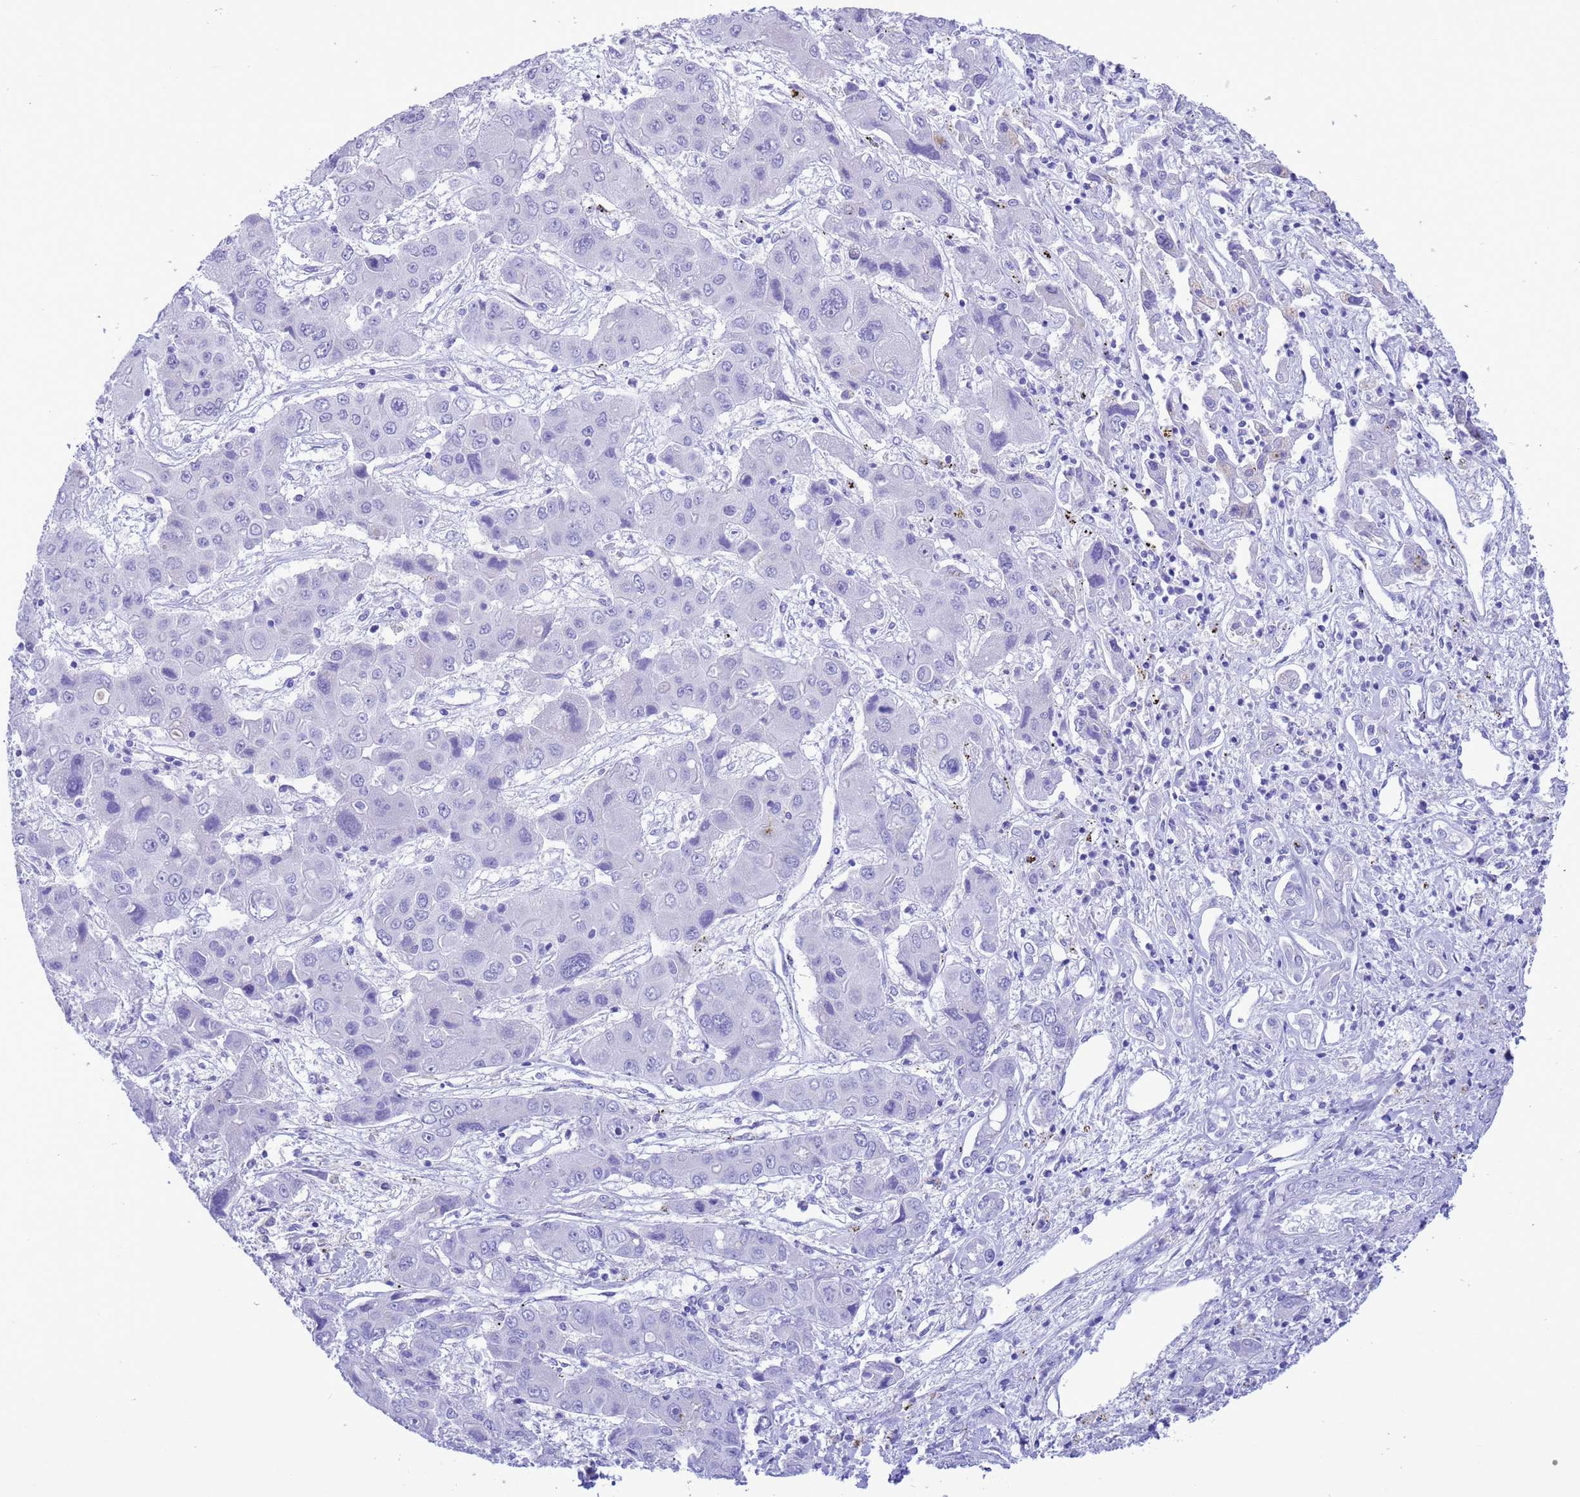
{"staining": {"intensity": "negative", "quantity": "none", "location": "none"}, "tissue": "liver cancer", "cell_type": "Tumor cells", "image_type": "cancer", "snomed": [{"axis": "morphology", "description": "Cholangiocarcinoma"}, {"axis": "topography", "description": "Liver"}], "caption": "Liver cancer (cholangiocarcinoma) stained for a protein using IHC demonstrates no positivity tumor cells.", "gene": "GSTM1", "patient": {"sex": "male", "age": 67}}